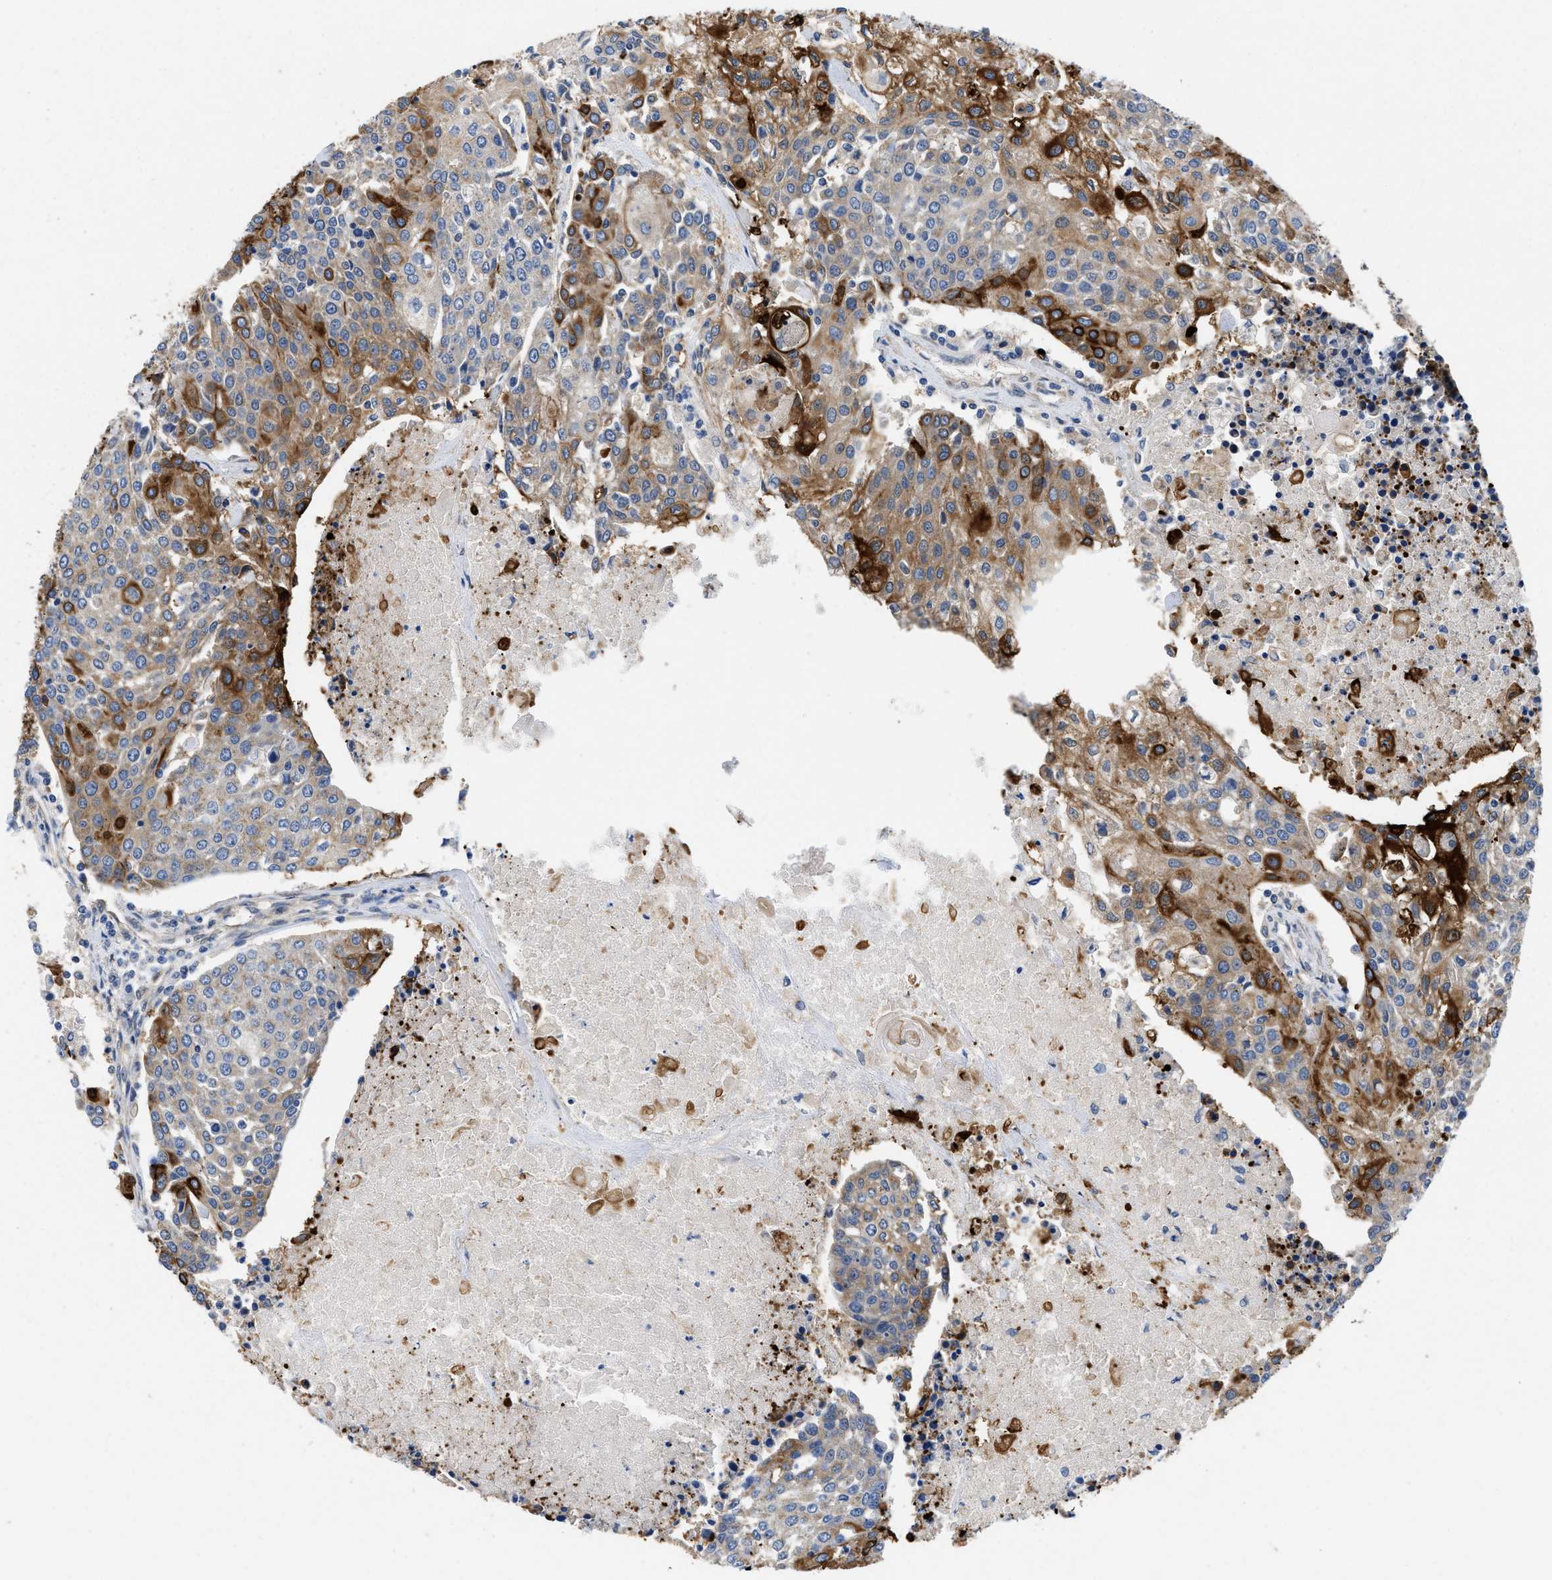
{"staining": {"intensity": "strong", "quantity": "<25%", "location": "cytoplasmic/membranous"}, "tissue": "urothelial cancer", "cell_type": "Tumor cells", "image_type": "cancer", "snomed": [{"axis": "morphology", "description": "Urothelial carcinoma, High grade"}, {"axis": "topography", "description": "Urinary bladder"}], "caption": "Tumor cells reveal medium levels of strong cytoplasmic/membranous expression in approximately <25% of cells in urothelial cancer. The staining was performed using DAB, with brown indicating positive protein expression. Nuclei are stained blue with hematoxylin.", "gene": "RAPH1", "patient": {"sex": "female", "age": 85}}